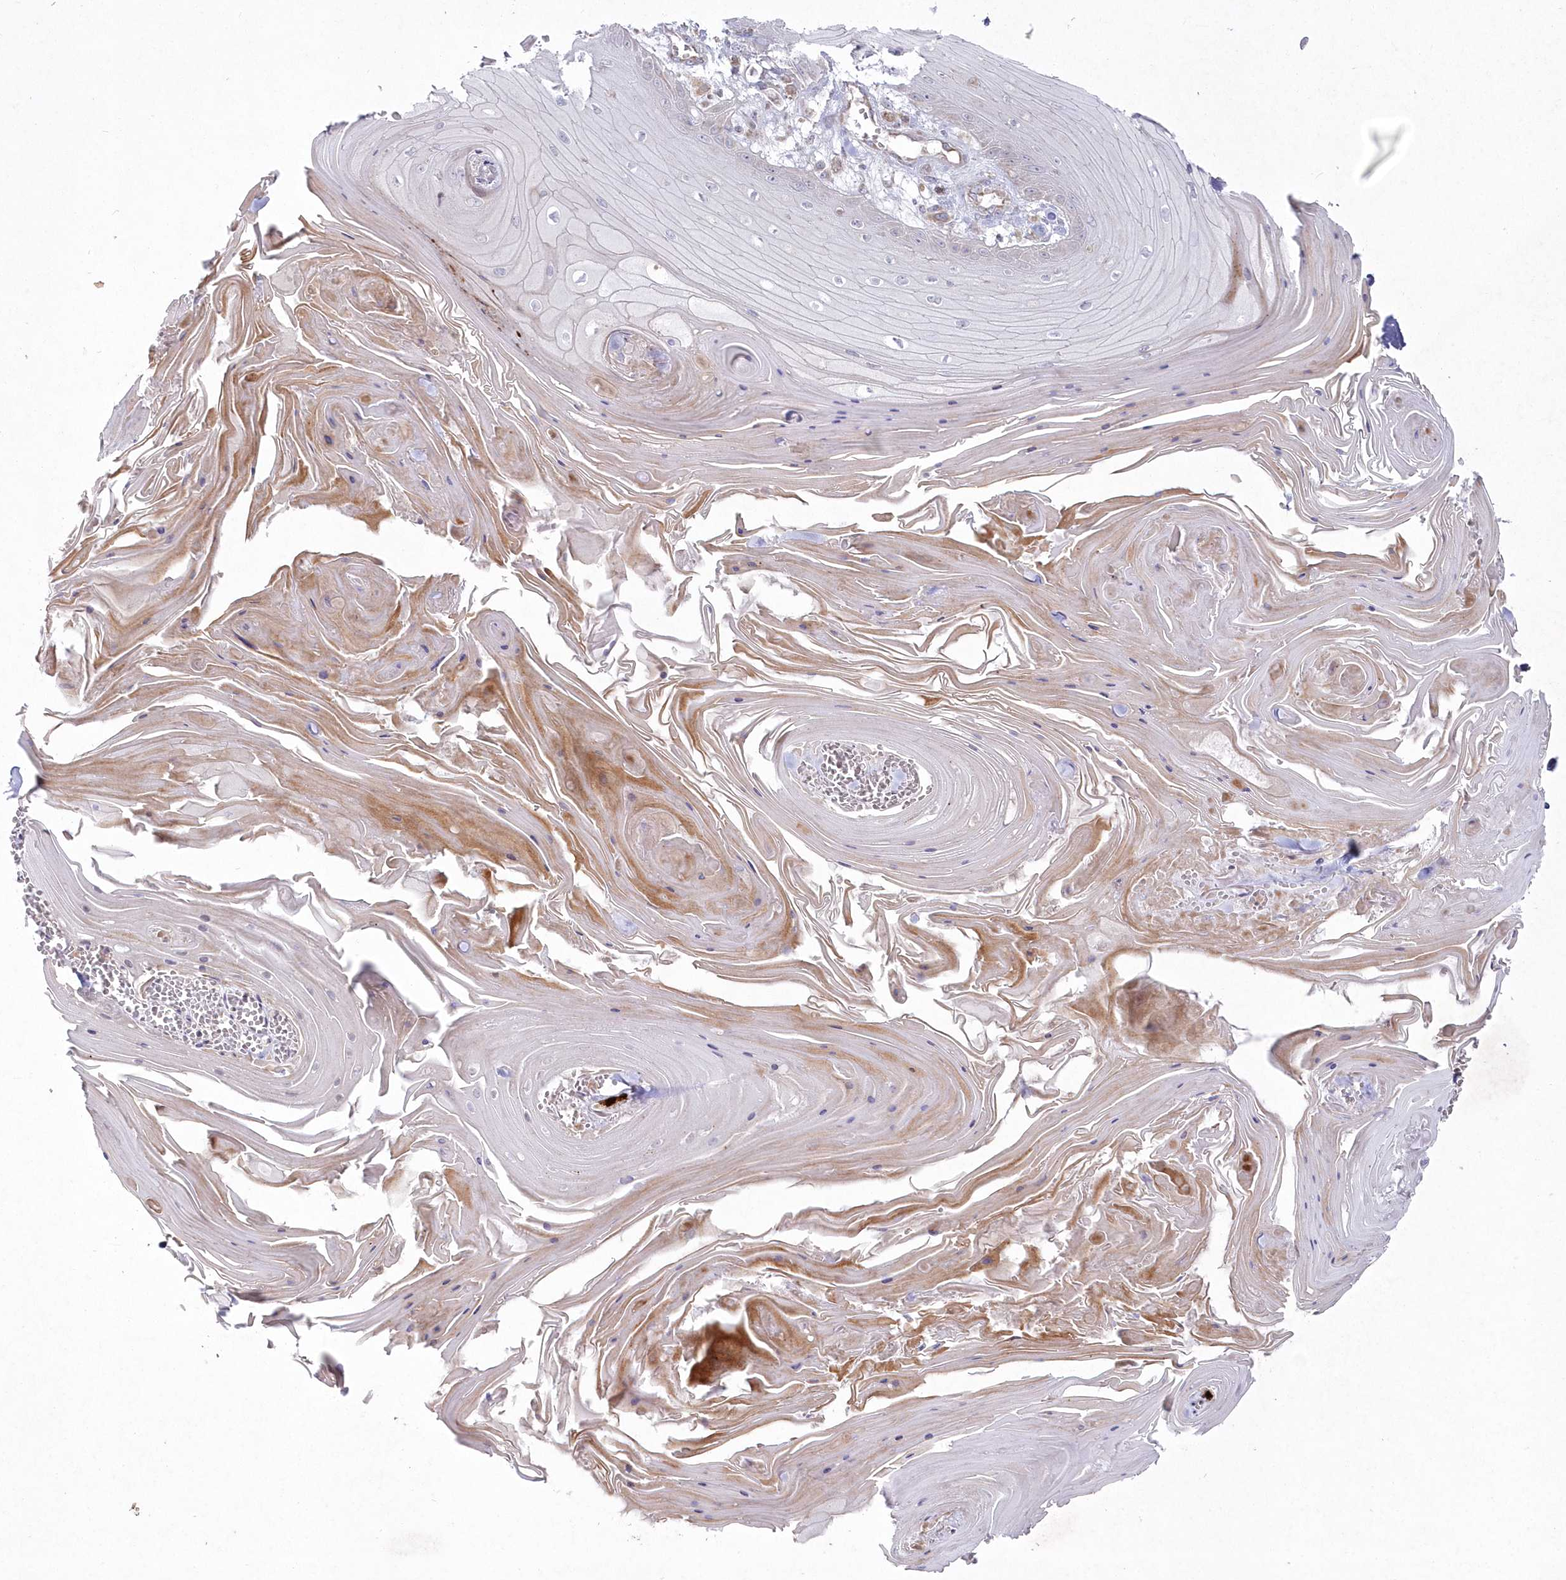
{"staining": {"intensity": "negative", "quantity": "none", "location": "none"}, "tissue": "skin cancer", "cell_type": "Tumor cells", "image_type": "cancer", "snomed": [{"axis": "morphology", "description": "Squamous cell carcinoma, NOS"}, {"axis": "topography", "description": "Skin"}], "caption": "Immunohistochemistry (IHC) of human skin cancer demonstrates no staining in tumor cells.", "gene": "ARSB", "patient": {"sex": "male", "age": 74}}